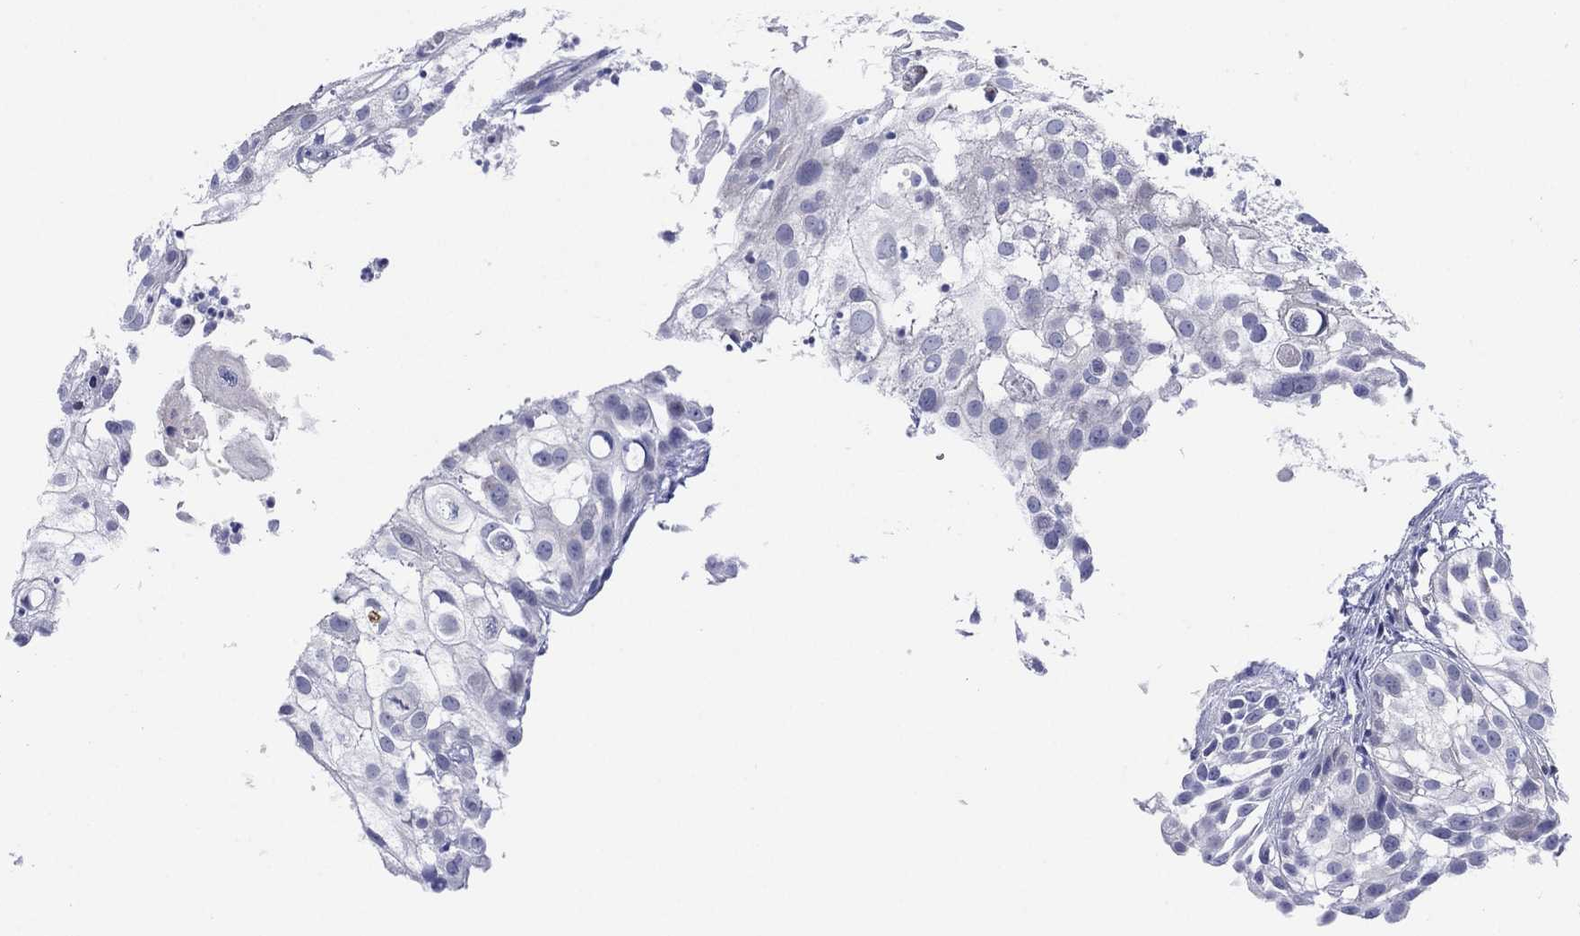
{"staining": {"intensity": "negative", "quantity": "none", "location": "none"}, "tissue": "urothelial cancer", "cell_type": "Tumor cells", "image_type": "cancer", "snomed": [{"axis": "morphology", "description": "Urothelial carcinoma, High grade"}, {"axis": "topography", "description": "Urinary bladder"}], "caption": "High-grade urothelial carcinoma was stained to show a protein in brown. There is no significant expression in tumor cells.", "gene": "SLC4A4", "patient": {"sex": "female", "age": 79}}